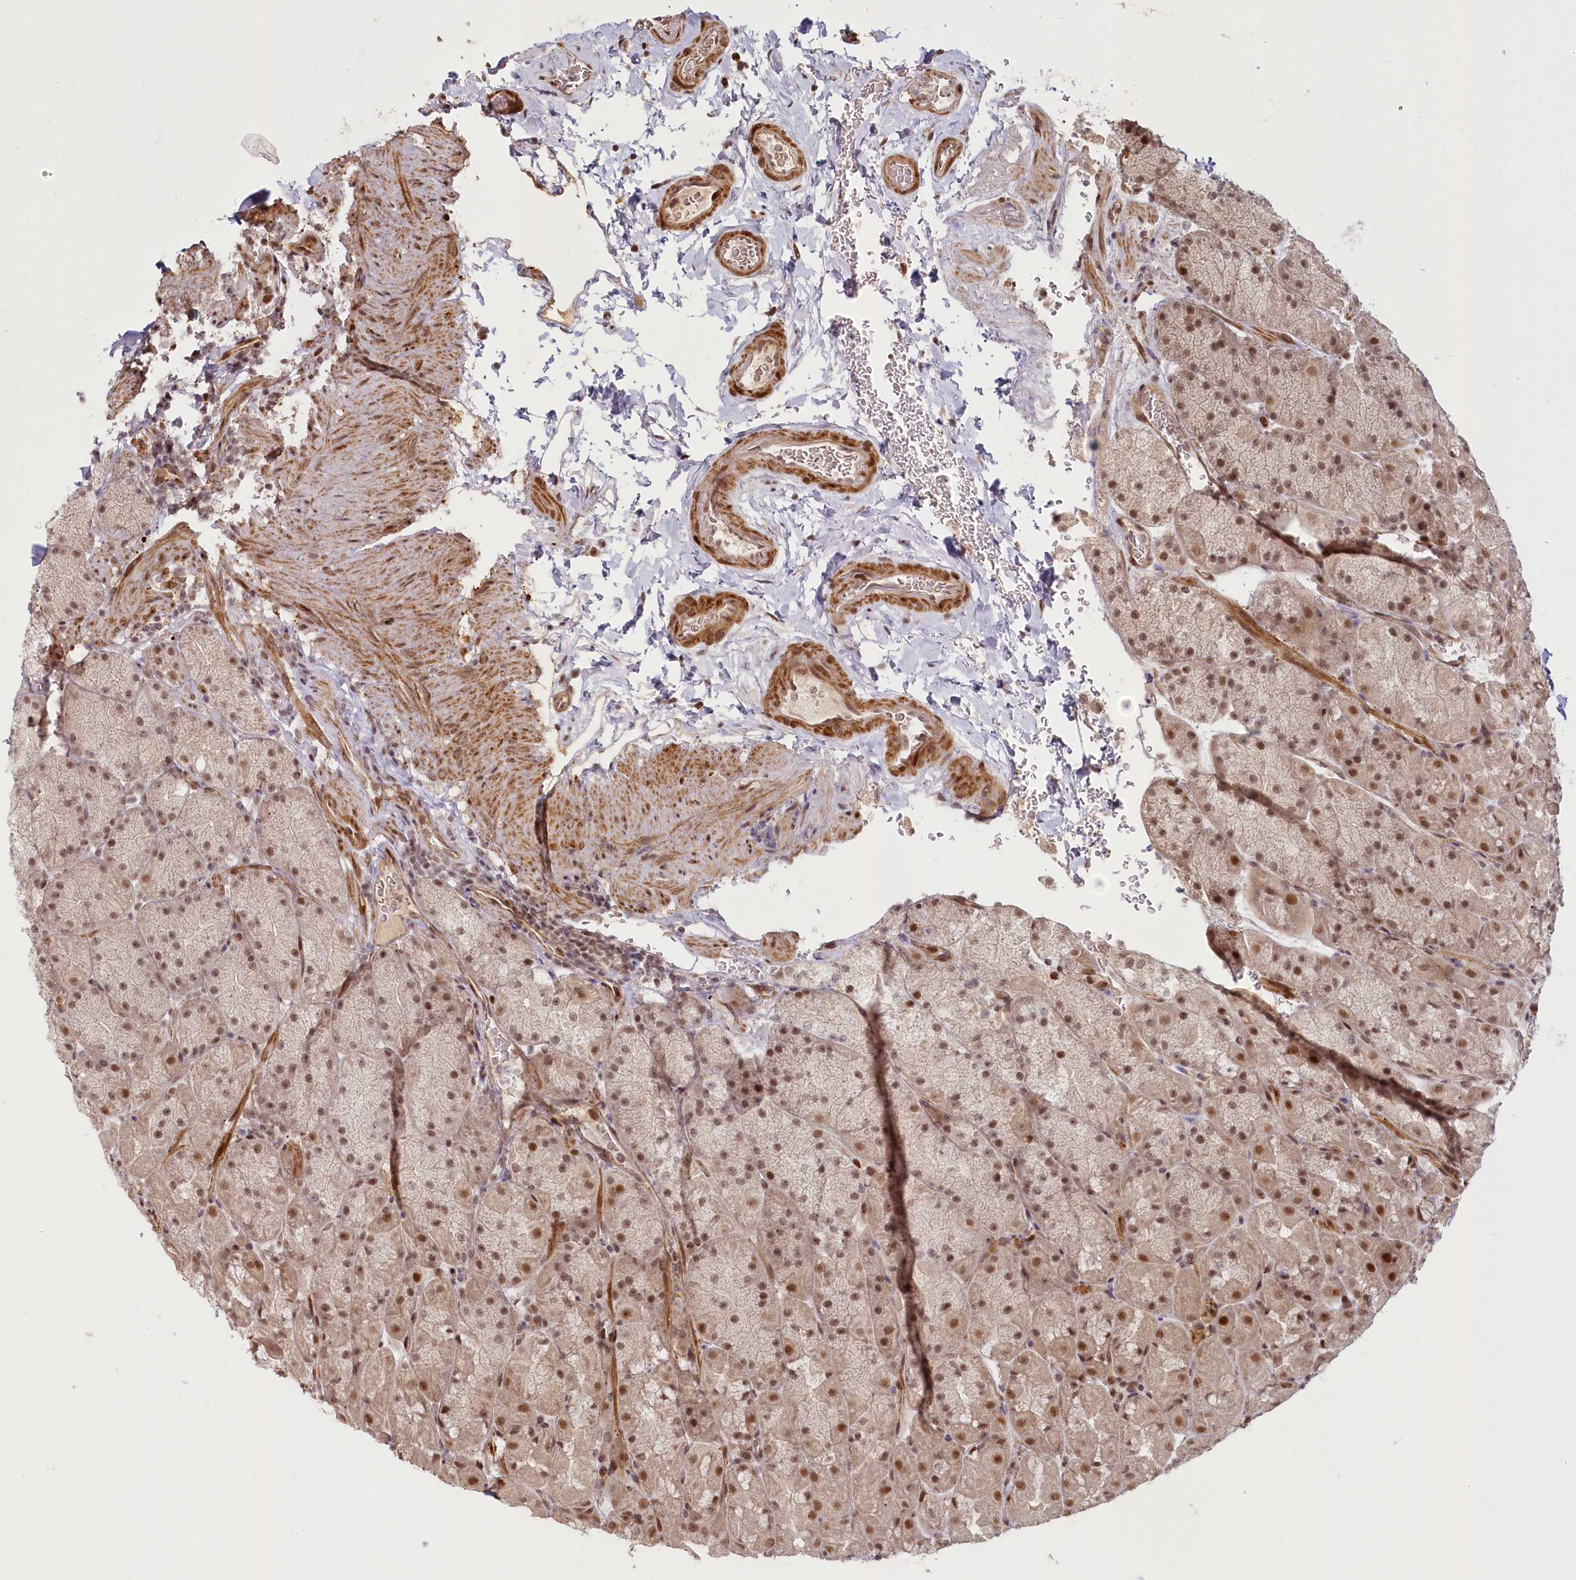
{"staining": {"intensity": "strong", "quantity": ">75%", "location": "cytoplasmic/membranous,nuclear"}, "tissue": "stomach", "cell_type": "Glandular cells", "image_type": "normal", "snomed": [{"axis": "morphology", "description": "Normal tissue, NOS"}, {"axis": "topography", "description": "Stomach, upper"}, {"axis": "topography", "description": "Stomach, lower"}], "caption": "IHC image of normal stomach stained for a protein (brown), which demonstrates high levels of strong cytoplasmic/membranous,nuclear staining in about >75% of glandular cells.", "gene": "FAM204A", "patient": {"sex": "male", "age": 67}}